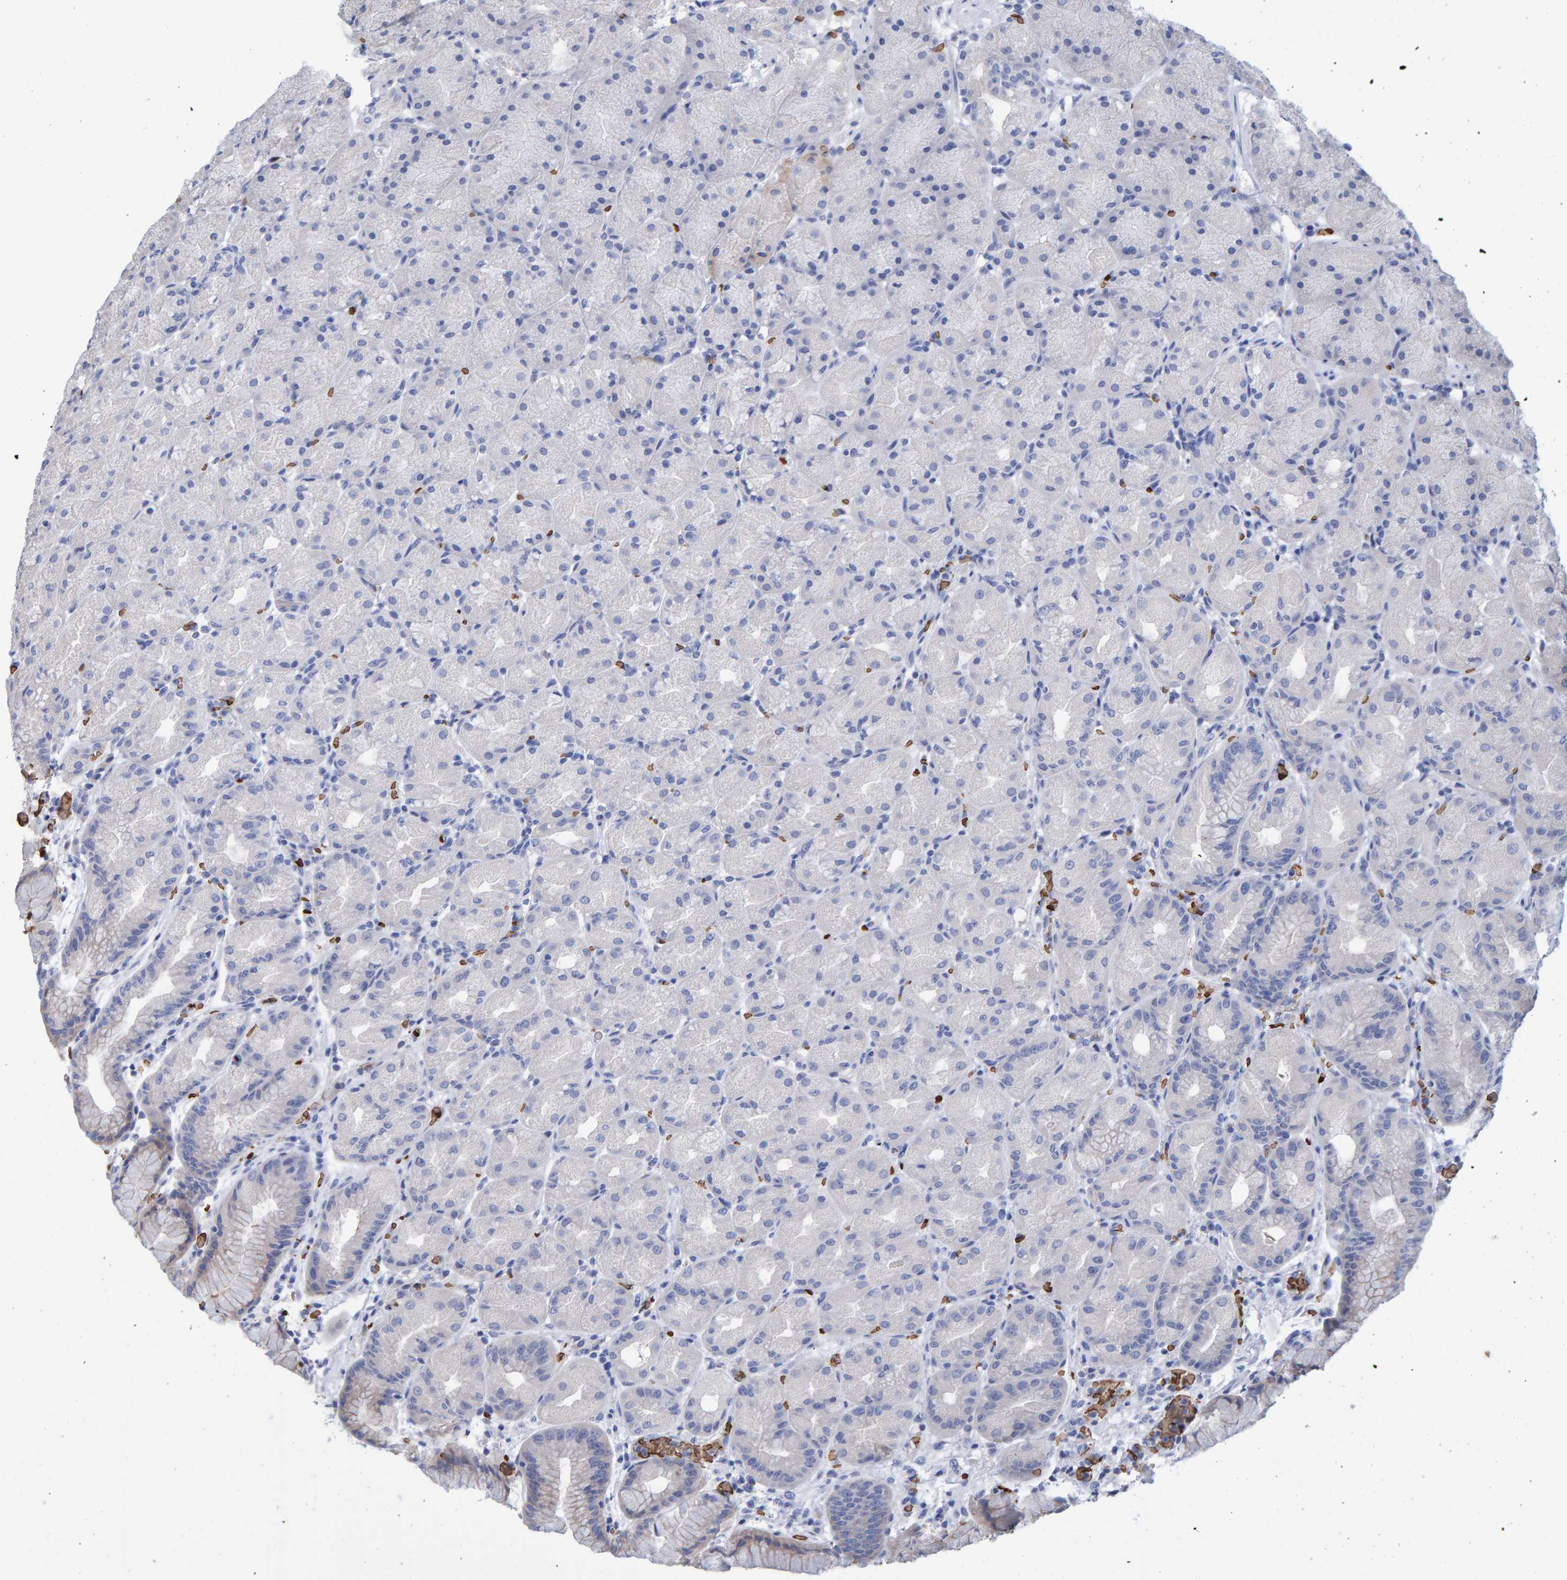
{"staining": {"intensity": "negative", "quantity": "none", "location": "none"}, "tissue": "stomach", "cell_type": "Glandular cells", "image_type": "normal", "snomed": [{"axis": "morphology", "description": "Normal tissue, NOS"}, {"axis": "topography", "description": "Stomach, upper"}, {"axis": "topography", "description": "Stomach"}], "caption": "A histopathology image of human stomach is negative for staining in glandular cells. The staining was performed using DAB to visualize the protein expression in brown, while the nuclei were stained in blue with hematoxylin (Magnification: 20x).", "gene": "VPS9D1", "patient": {"sex": "male", "age": 48}}